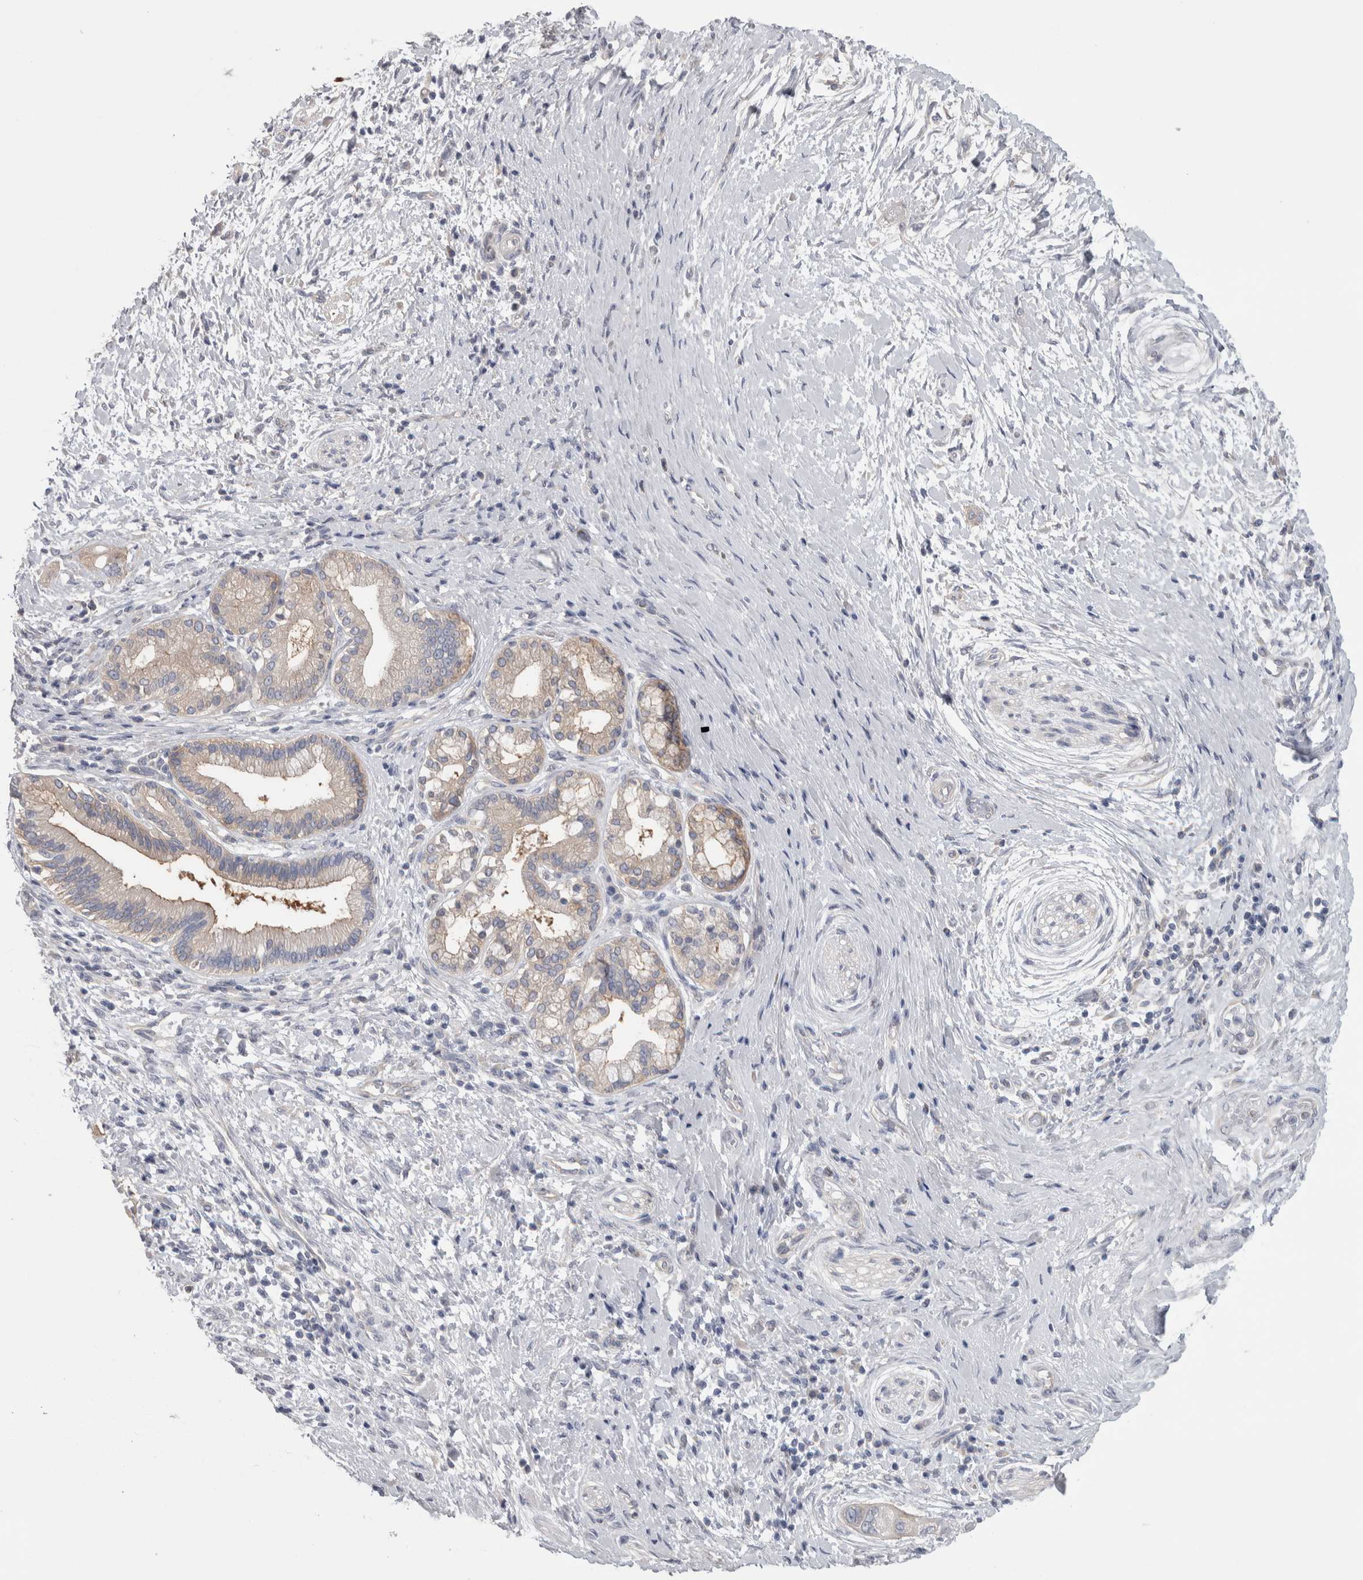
{"staining": {"intensity": "negative", "quantity": "none", "location": "none"}, "tissue": "pancreatic cancer", "cell_type": "Tumor cells", "image_type": "cancer", "snomed": [{"axis": "morphology", "description": "Adenocarcinoma, NOS"}, {"axis": "topography", "description": "Pancreas"}], "caption": "A micrograph of pancreatic cancer (adenocarcinoma) stained for a protein exhibits no brown staining in tumor cells.", "gene": "GPHN", "patient": {"sex": "male", "age": 58}}